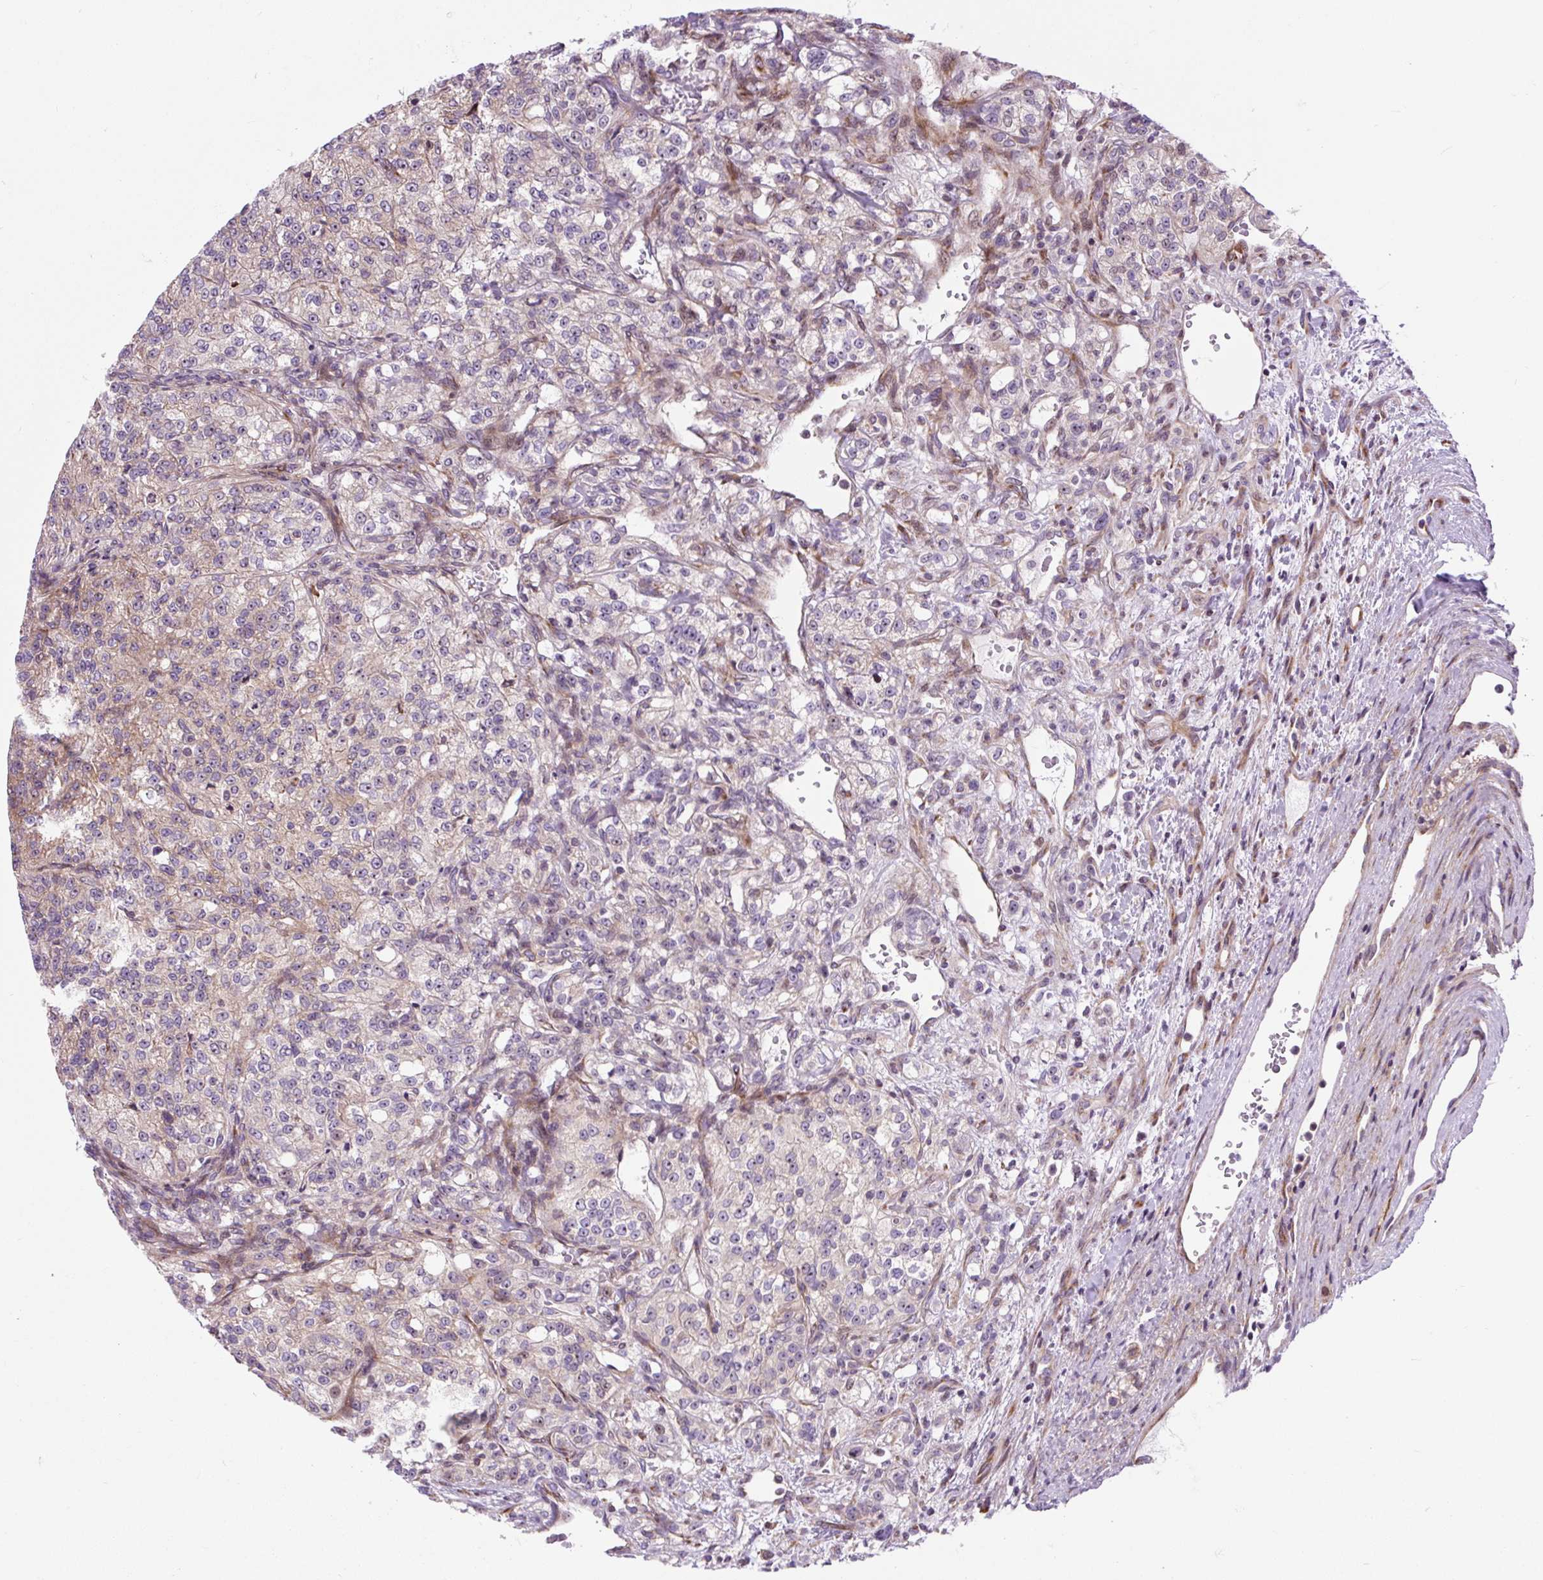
{"staining": {"intensity": "weak", "quantity": "<25%", "location": "cytoplasmic/membranous"}, "tissue": "renal cancer", "cell_type": "Tumor cells", "image_type": "cancer", "snomed": [{"axis": "morphology", "description": "Adenocarcinoma, NOS"}, {"axis": "topography", "description": "Kidney"}], "caption": "Renal cancer (adenocarcinoma) was stained to show a protein in brown. There is no significant positivity in tumor cells.", "gene": "CISD3", "patient": {"sex": "female", "age": 63}}